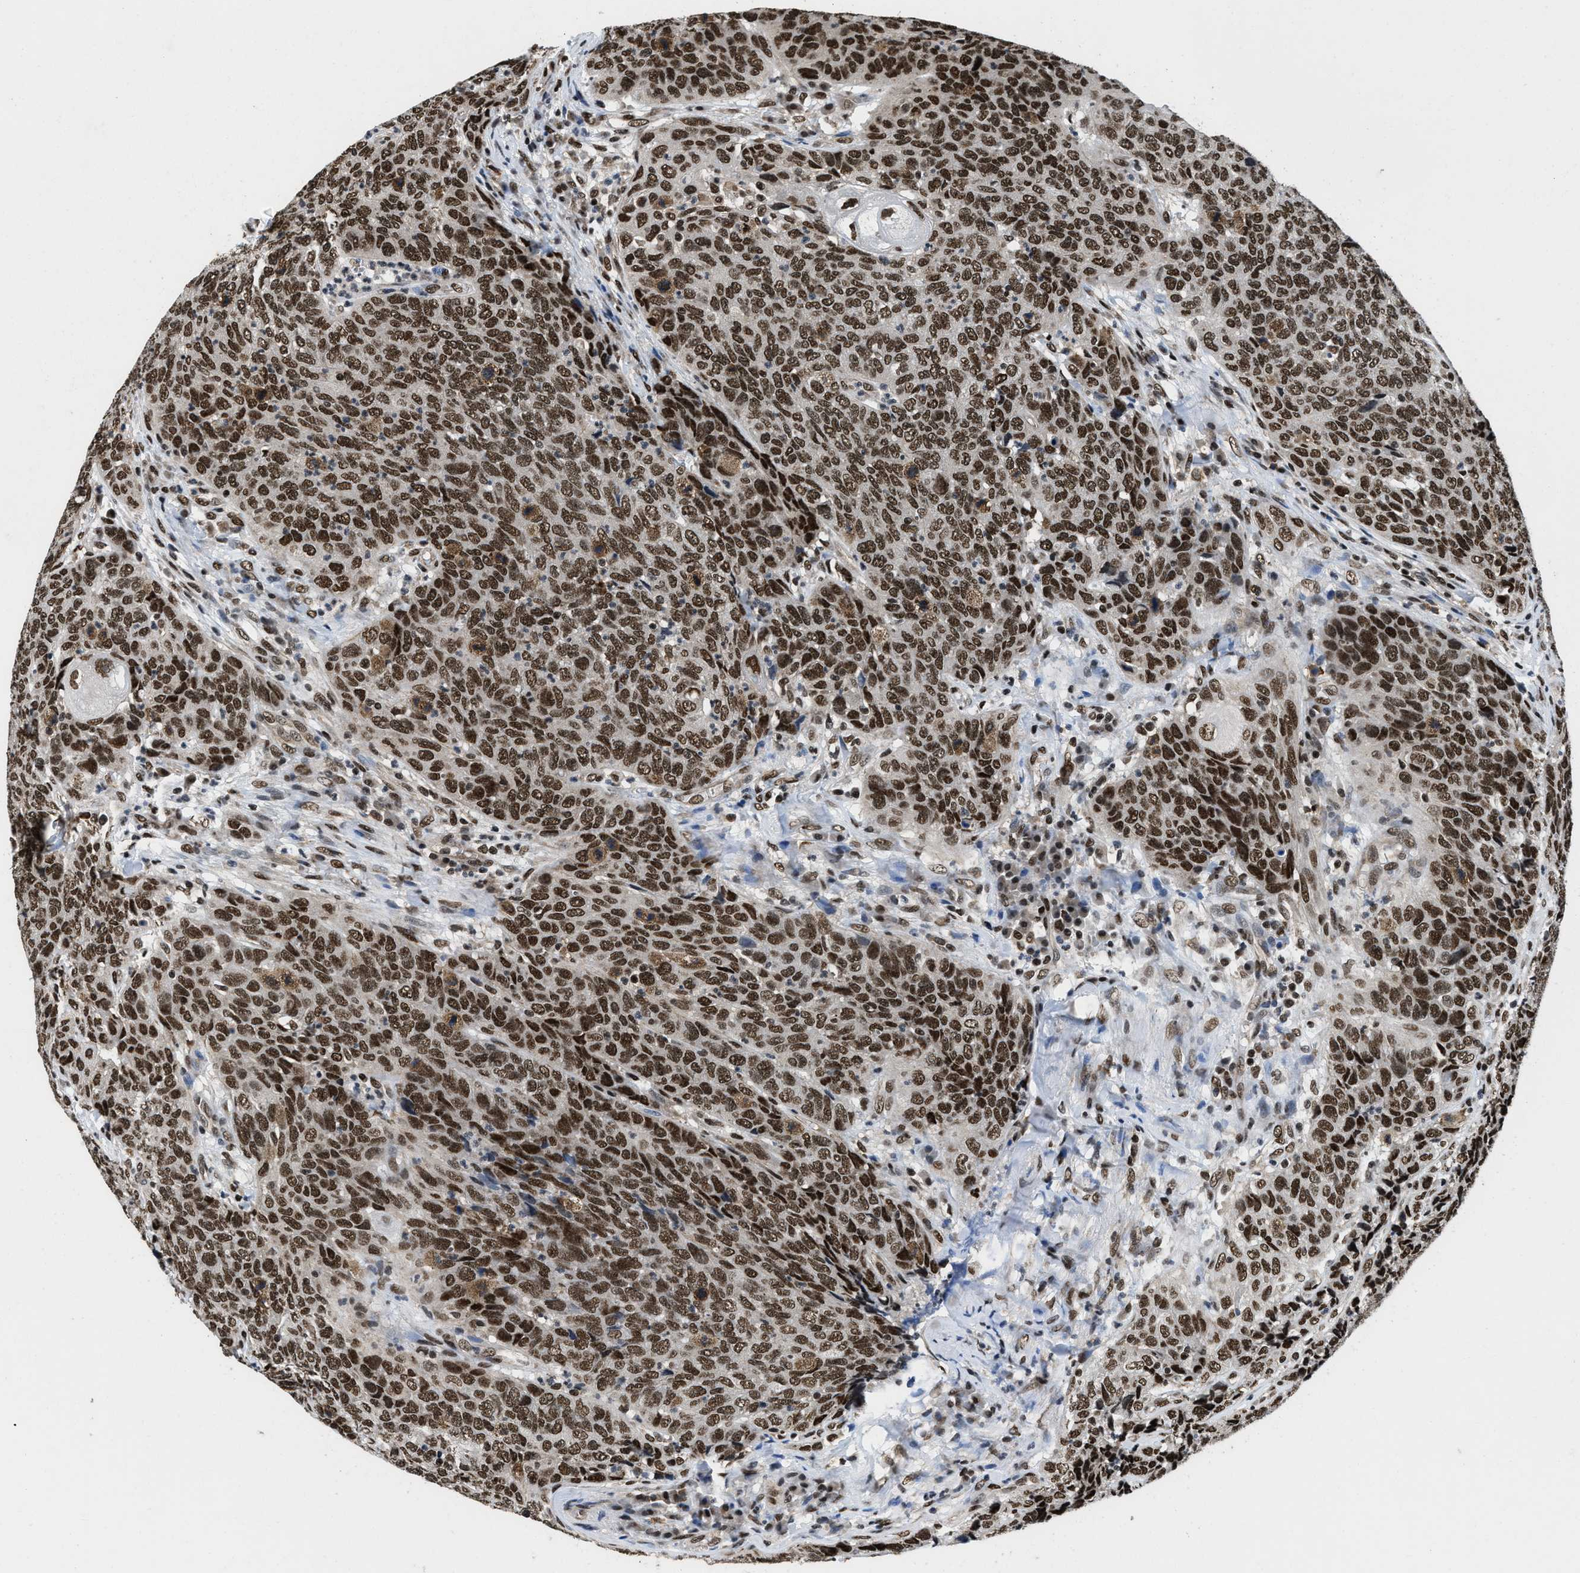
{"staining": {"intensity": "strong", "quantity": ">75%", "location": "nuclear"}, "tissue": "head and neck cancer", "cell_type": "Tumor cells", "image_type": "cancer", "snomed": [{"axis": "morphology", "description": "Squamous cell carcinoma, NOS"}, {"axis": "topography", "description": "Head-Neck"}], "caption": "Immunohistochemistry (IHC) (DAB) staining of human head and neck cancer (squamous cell carcinoma) displays strong nuclear protein positivity in approximately >75% of tumor cells.", "gene": "SAFB", "patient": {"sex": "male", "age": 66}}